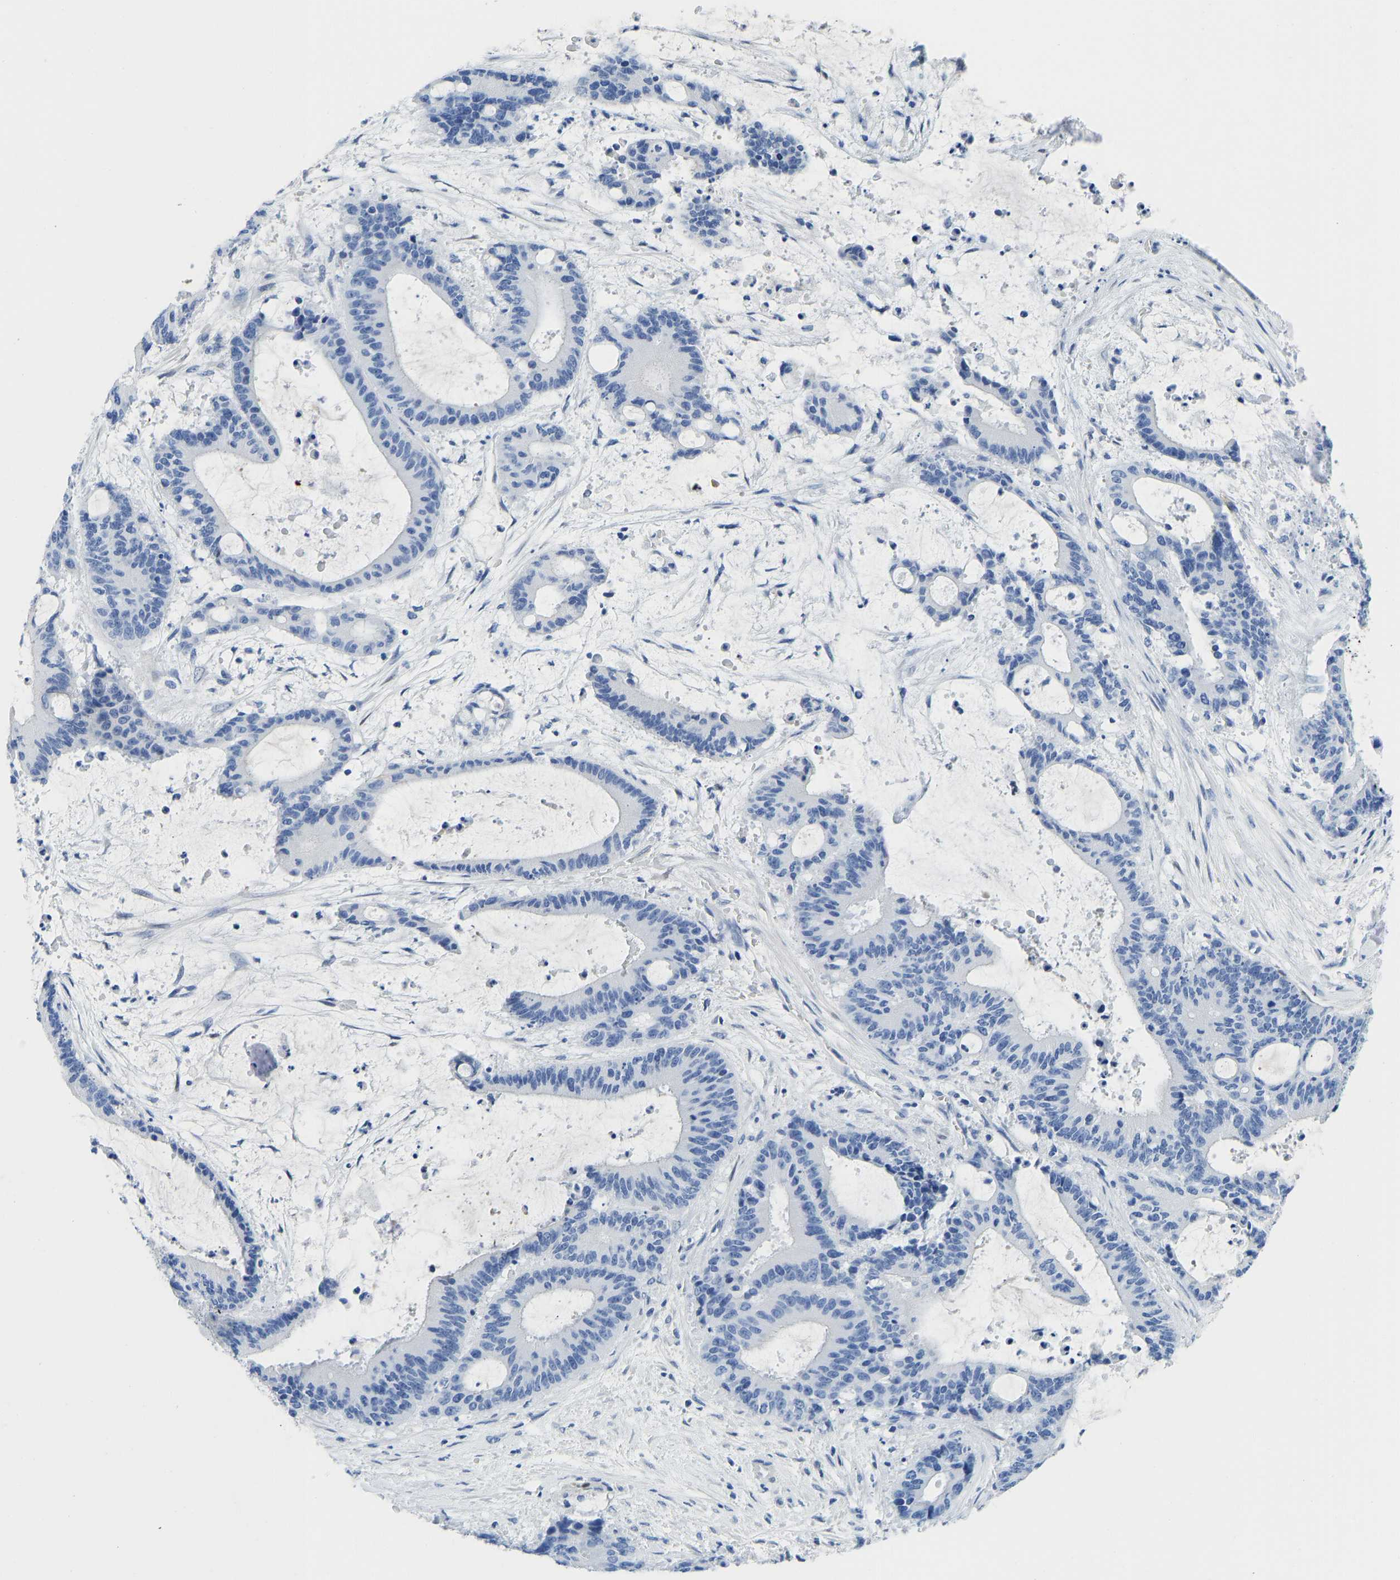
{"staining": {"intensity": "negative", "quantity": "none", "location": "none"}, "tissue": "liver cancer", "cell_type": "Tumor cells", "image_type": "cancer", "snomed": [{"axis": "morphology", "description": "Normal tissue, NOS"}, {"axis": "morphology", "description": "Cholangiocarcinoma"}, {"axis": "topography", "description": "Liver"}, {"axis": "topography", "description": "Peripheral nerve tissue"}], "caption": "Histopathology image shows no protein positivity in tumor cells of cholangiocarcinoma (liver) tissue.", "gene": "NKAIN3", "patient": {"sex": "female", "age": 73}}